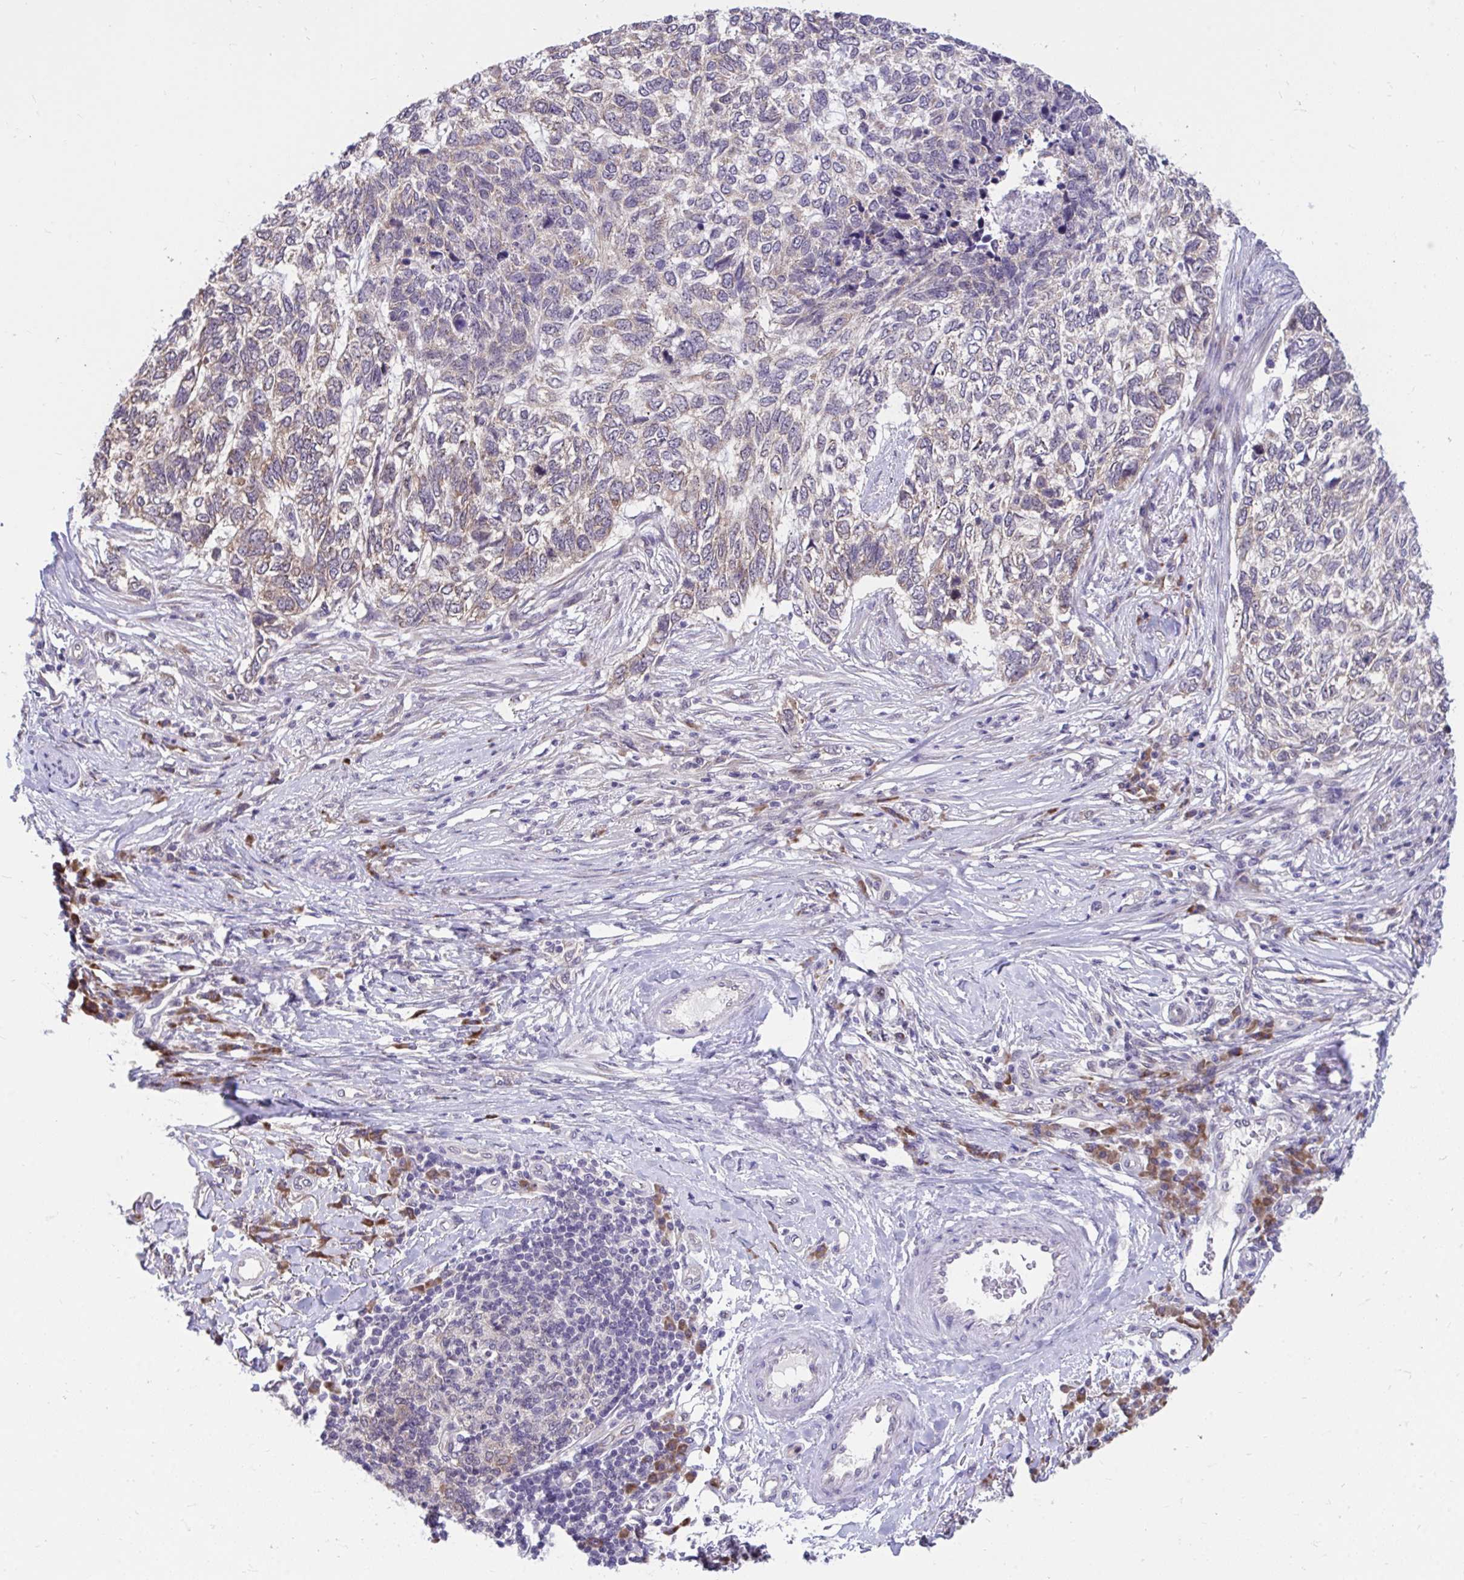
{"staining": {"intensity": "weak", "quantity": "<25%", "location": "cytoplasmic/membranous"}, "tissue": "skin cancer", "cell_type": "Tumor cells", "image_type": "cancer", "snomed": [{"axis": "morphology", "description": "Basal cell carcinoma"}, {"axis": "topography", "description": "Skin"}], "caption": "Immunohistochemistry (IHC) photomicrograph of neoplastic tissue: human skin cancer (basal cell carcinoma) stained with DAB (3,3'-diaminobenzidine) exhibits no significant protein positivity in tumor cells.", "gene": "SELENON", "patient": {"sex": "female", "age": 65}}